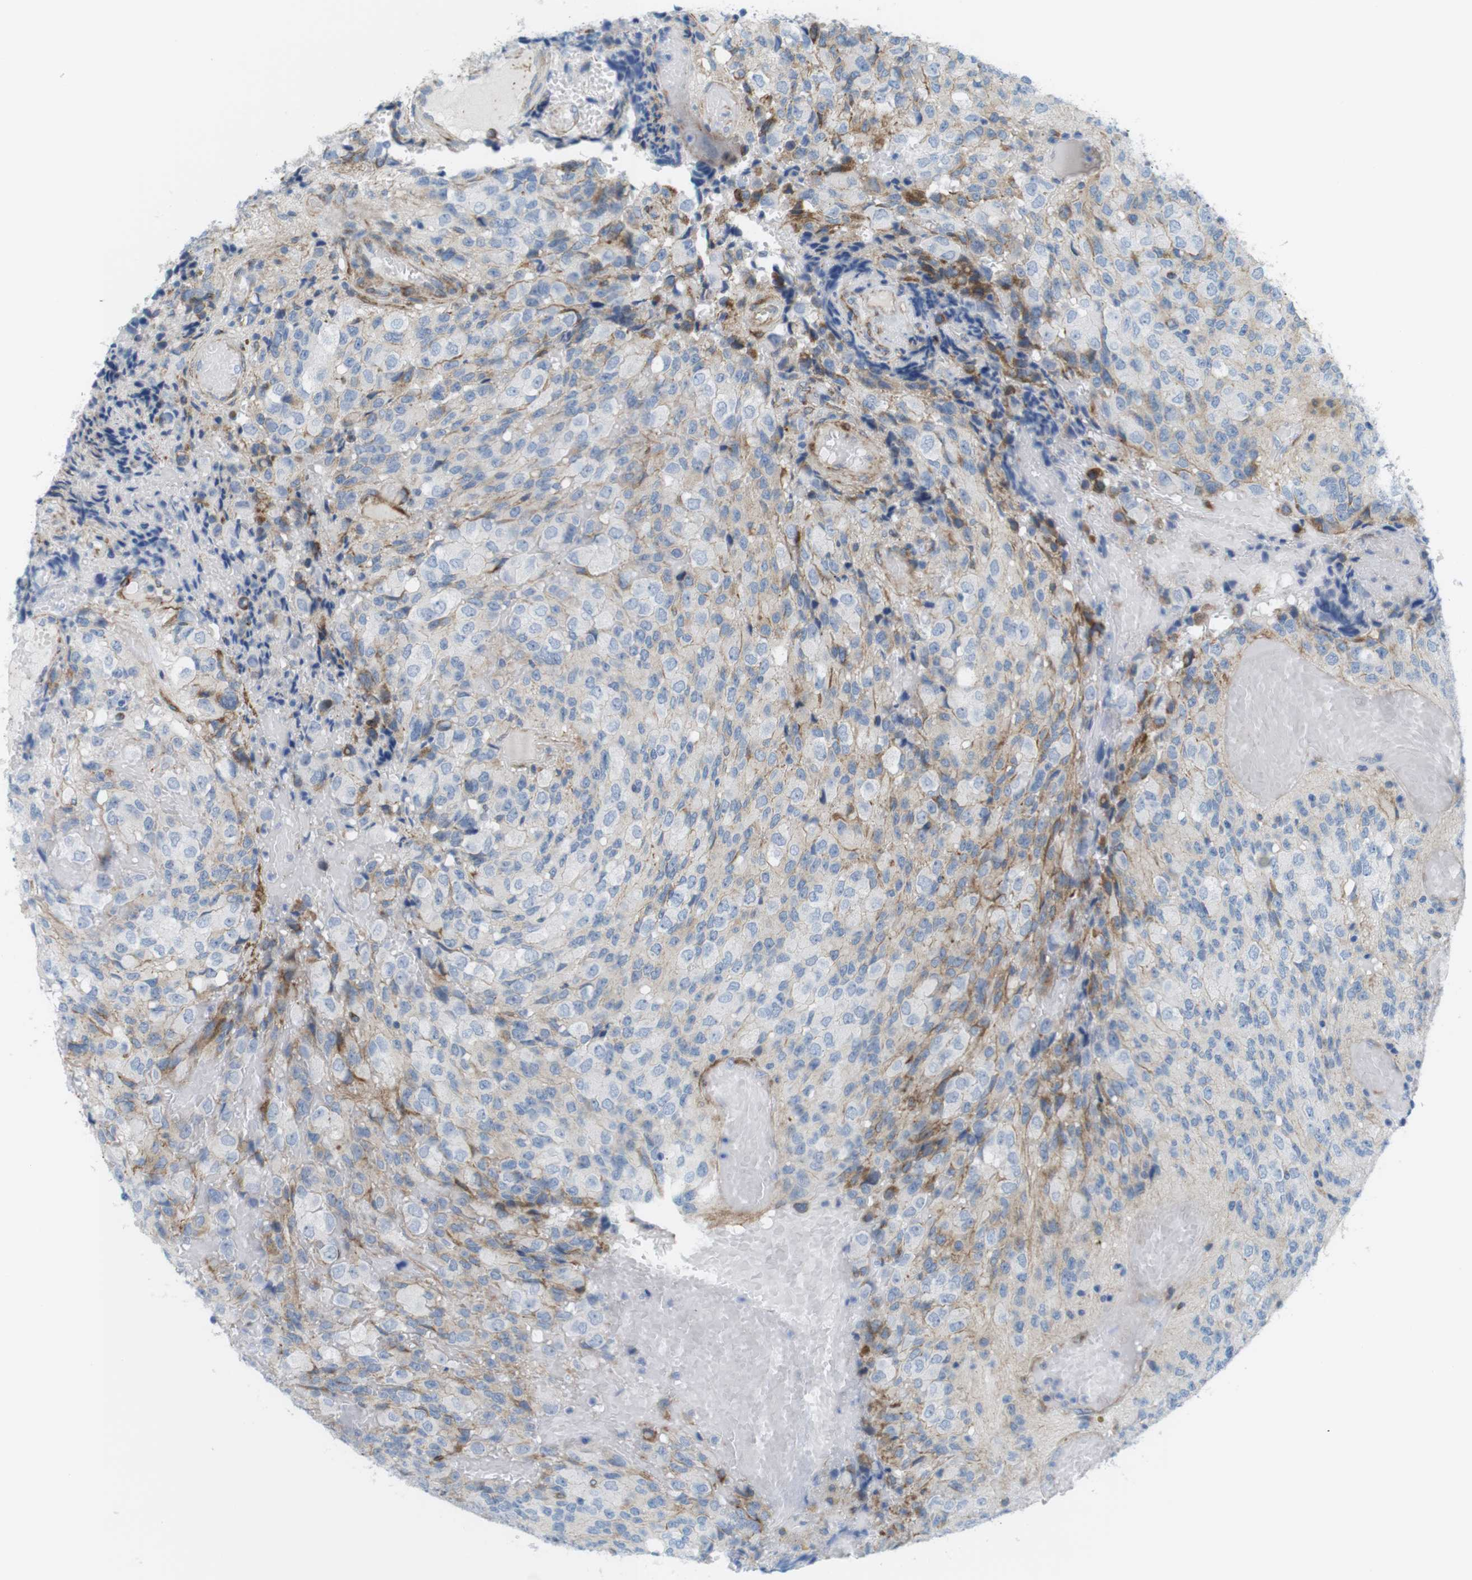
{"staining": {"intensity": "negative", "quantity": "none", "location": "none"}, "tissue": "glioma", "cell_type": "Tumor cells", "image_type": "cancer", "snomed": [{"axis": "morphology", "description": "Glioma, malignant, High grade"}, {"axis": "topography", "description": "Brain"}], "caption": "High magnification brightfield microscopy of glioma stained with DAB (brown) and counterstained with hematoxylin (blue): tumor cells show no significant expression.", "gene": "MYH9", "patient": {"sex": "male", "age": 32}}